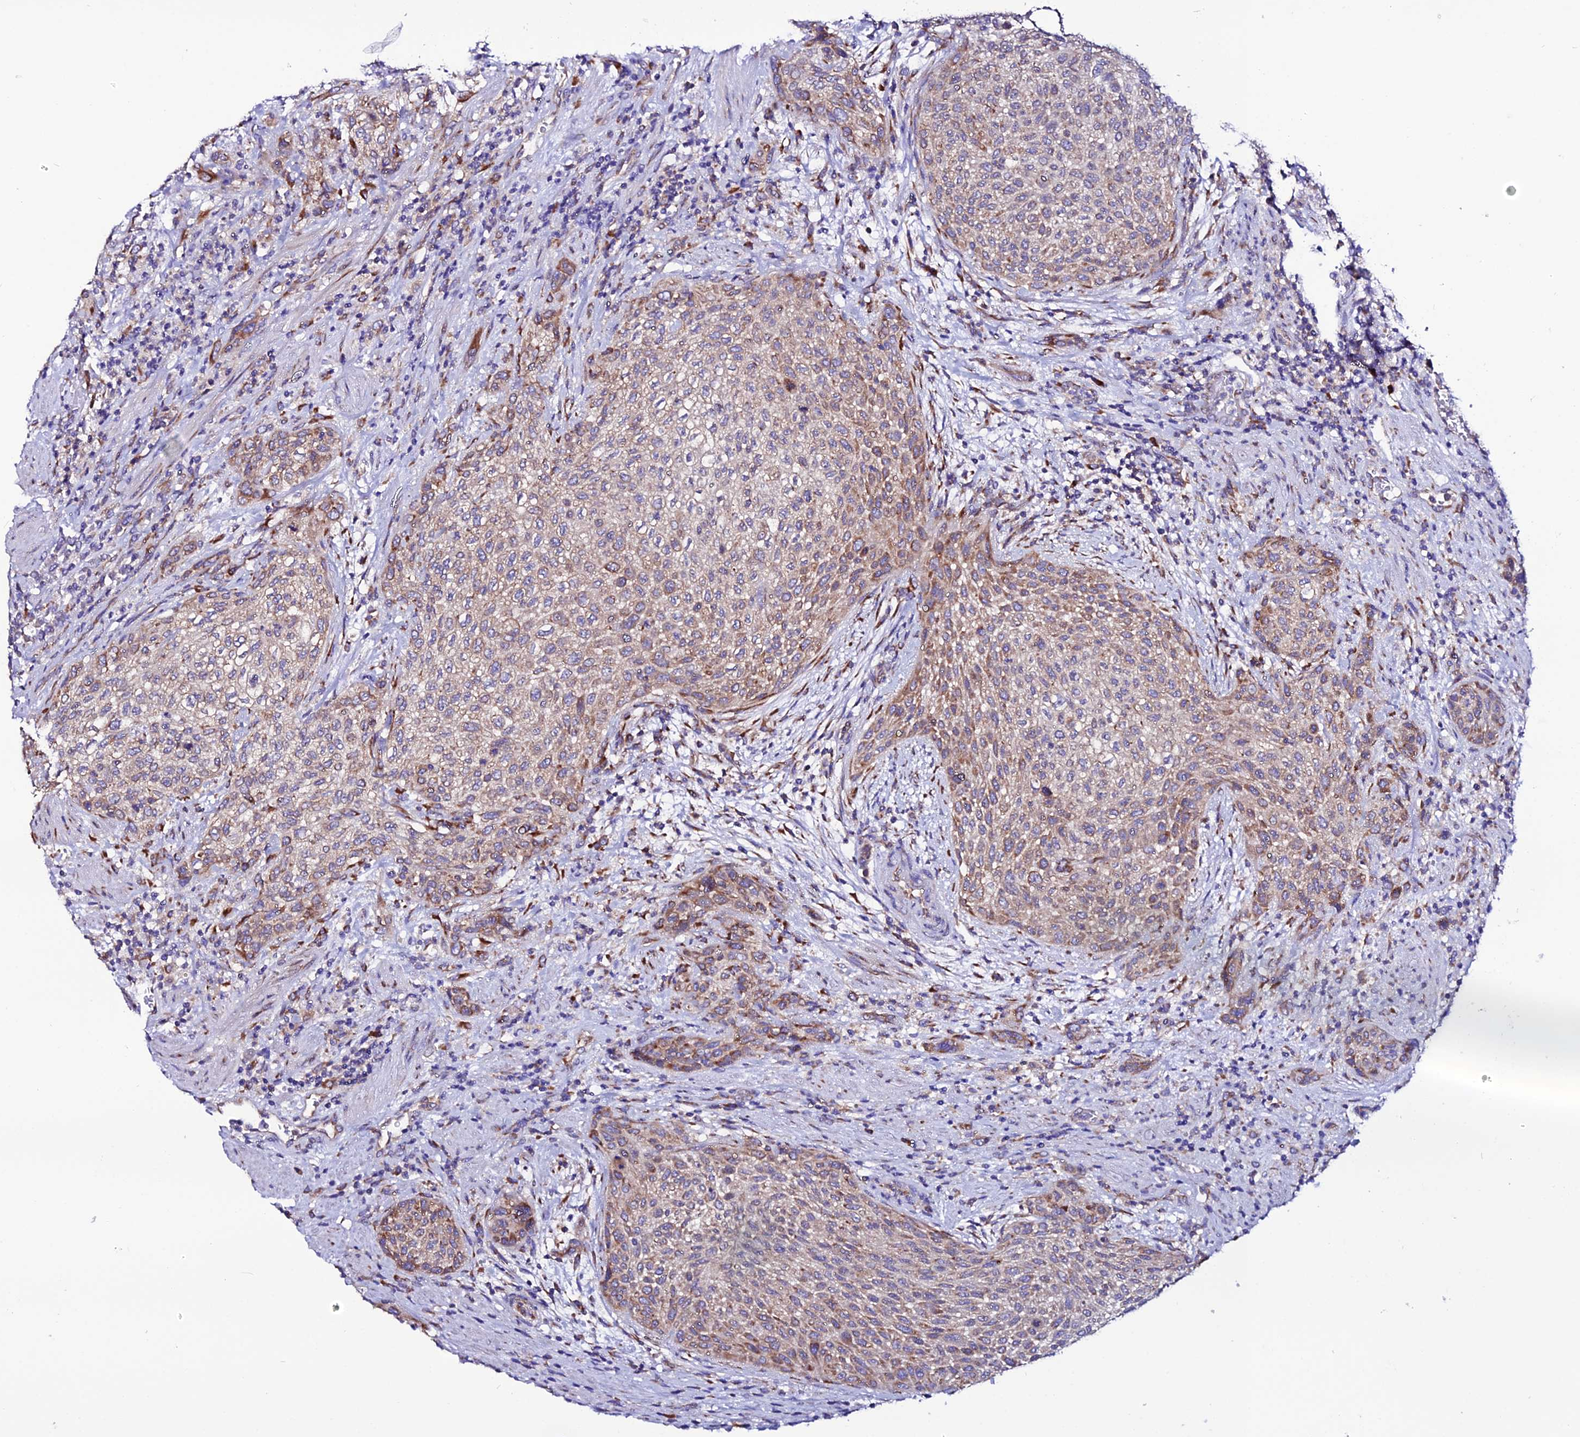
{"staining": {"intensity": "moderate", "quantity": "25%-75%", "location": "cytoplasmic/membranous"}, "tissue": "urothelial cancer", "cell_type": "Tumor cells", "image_type": "cancer", "snomed": [{"axis": "morphology", "description": "Urothelial carcinoma, High grade"}, {"axis": "topography", "description": "Urinary bladder"}], "caption": "Urothelial cancer tissue exhibits moderate cytoplasmic/membranous expression in approximately 25%-75% of tumor cells", "gene": "EEF1G", "patient": {"sex": "male", "age": 35}}